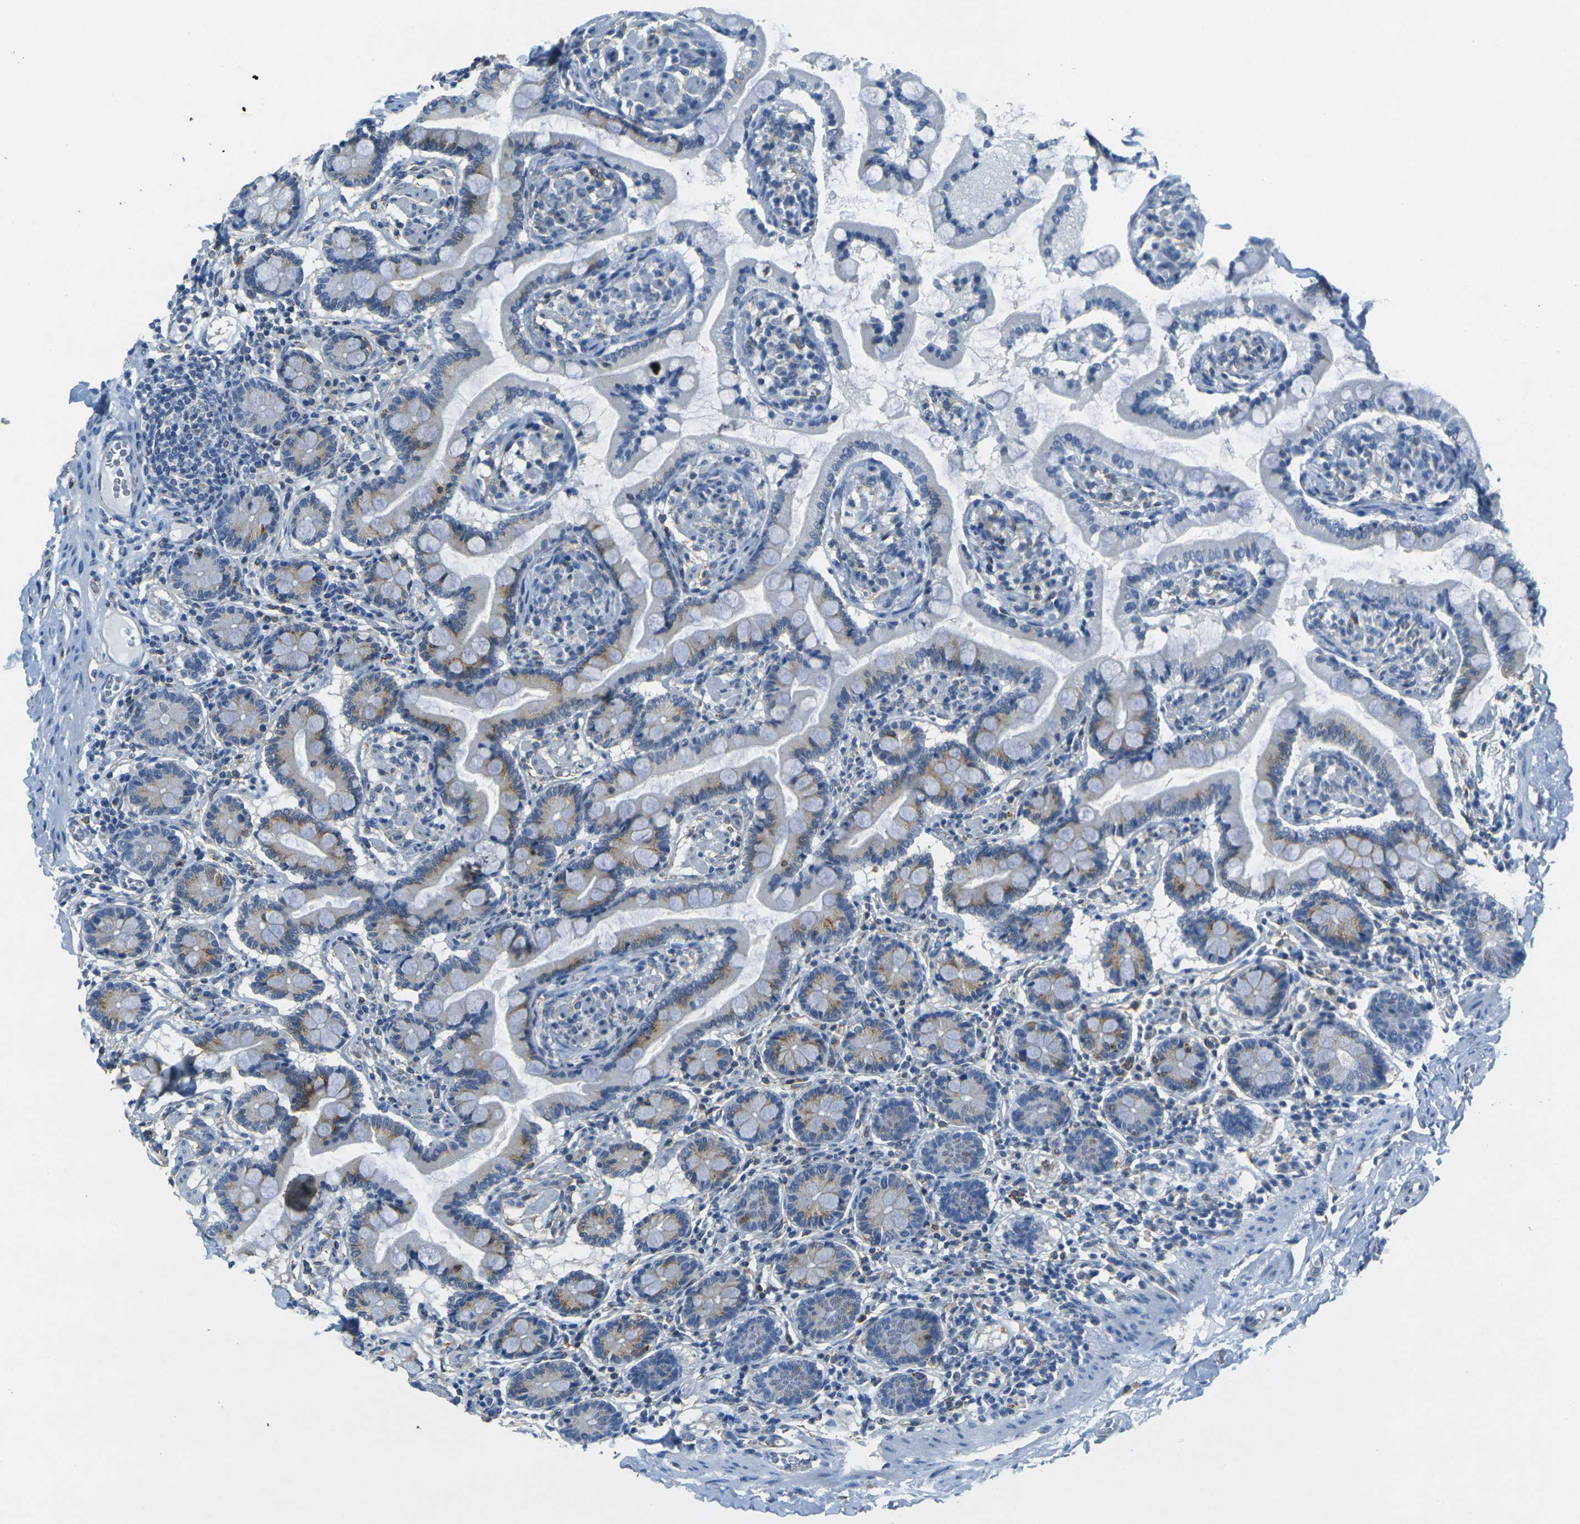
{"staining": {"intensity": "weak", "quantity": "<25%", "location": "cytoplasmic/membranous"}, "tissue": "small intestine", "cell_type": "Glandular cells", "image_type": "normal", "snomed": [{"axis": "morphology", "description": "Normal tissue, NOS"}, {"axis": "topography", "description": "Small intestine"}], "caption": "The immunohistochemistry (IHC) image has no significant expression in glandular cells of small intestine. (DAB (3,3'-diaminobenzidine) IHC with hematoxylin counter stain).", "gene": "SORT1", "patient": {"sex": "male", "age": 41}}